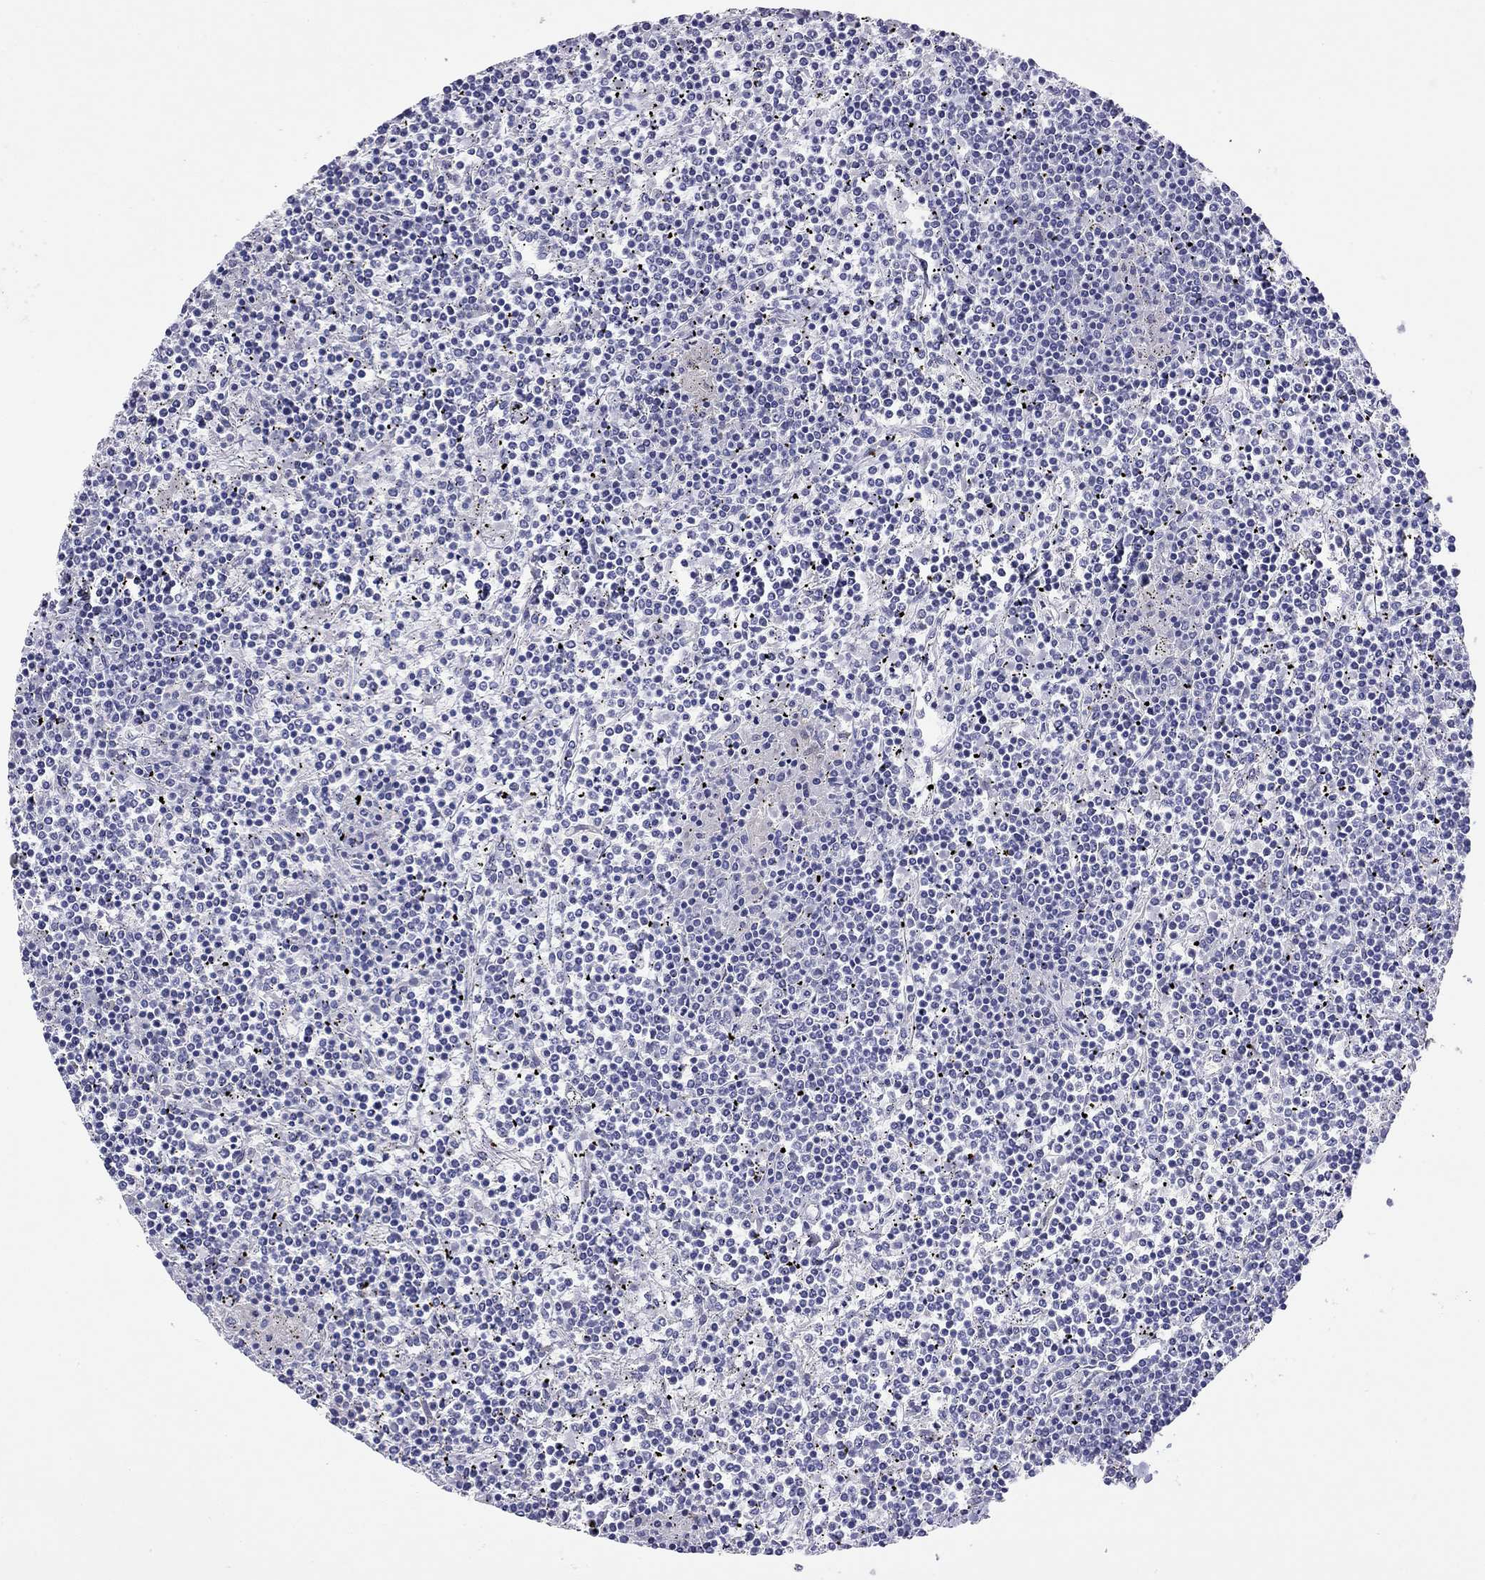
{"staining": {"intensity": "negative", "quantity": "none", "location": "none"}, "tissue": "lymphoma", "cell_type": "Tumor cells", "image_type": "cancer", "snomed": [{"axis": "morphology", "description": "Malignant lymphoma, non-Hodgkin's type, Low grade"}, {"axis": "topography", "description": "Spleen"}], "caption": "A high-resolution photomicrograph shows immunohistochemistry (IHC) staining of low-grade malignant lymphoma, non-Hodgkin's type, which displays no significant expression in tumor cells. (Stains: DAB (3,3'-diaminobenzidine) IHC with hematoxylin counter stain, Microscopy: brightfield microscopy at high magnification).", "gene": "ARMC12", "patient": {"sex": "female", "age": 19}}